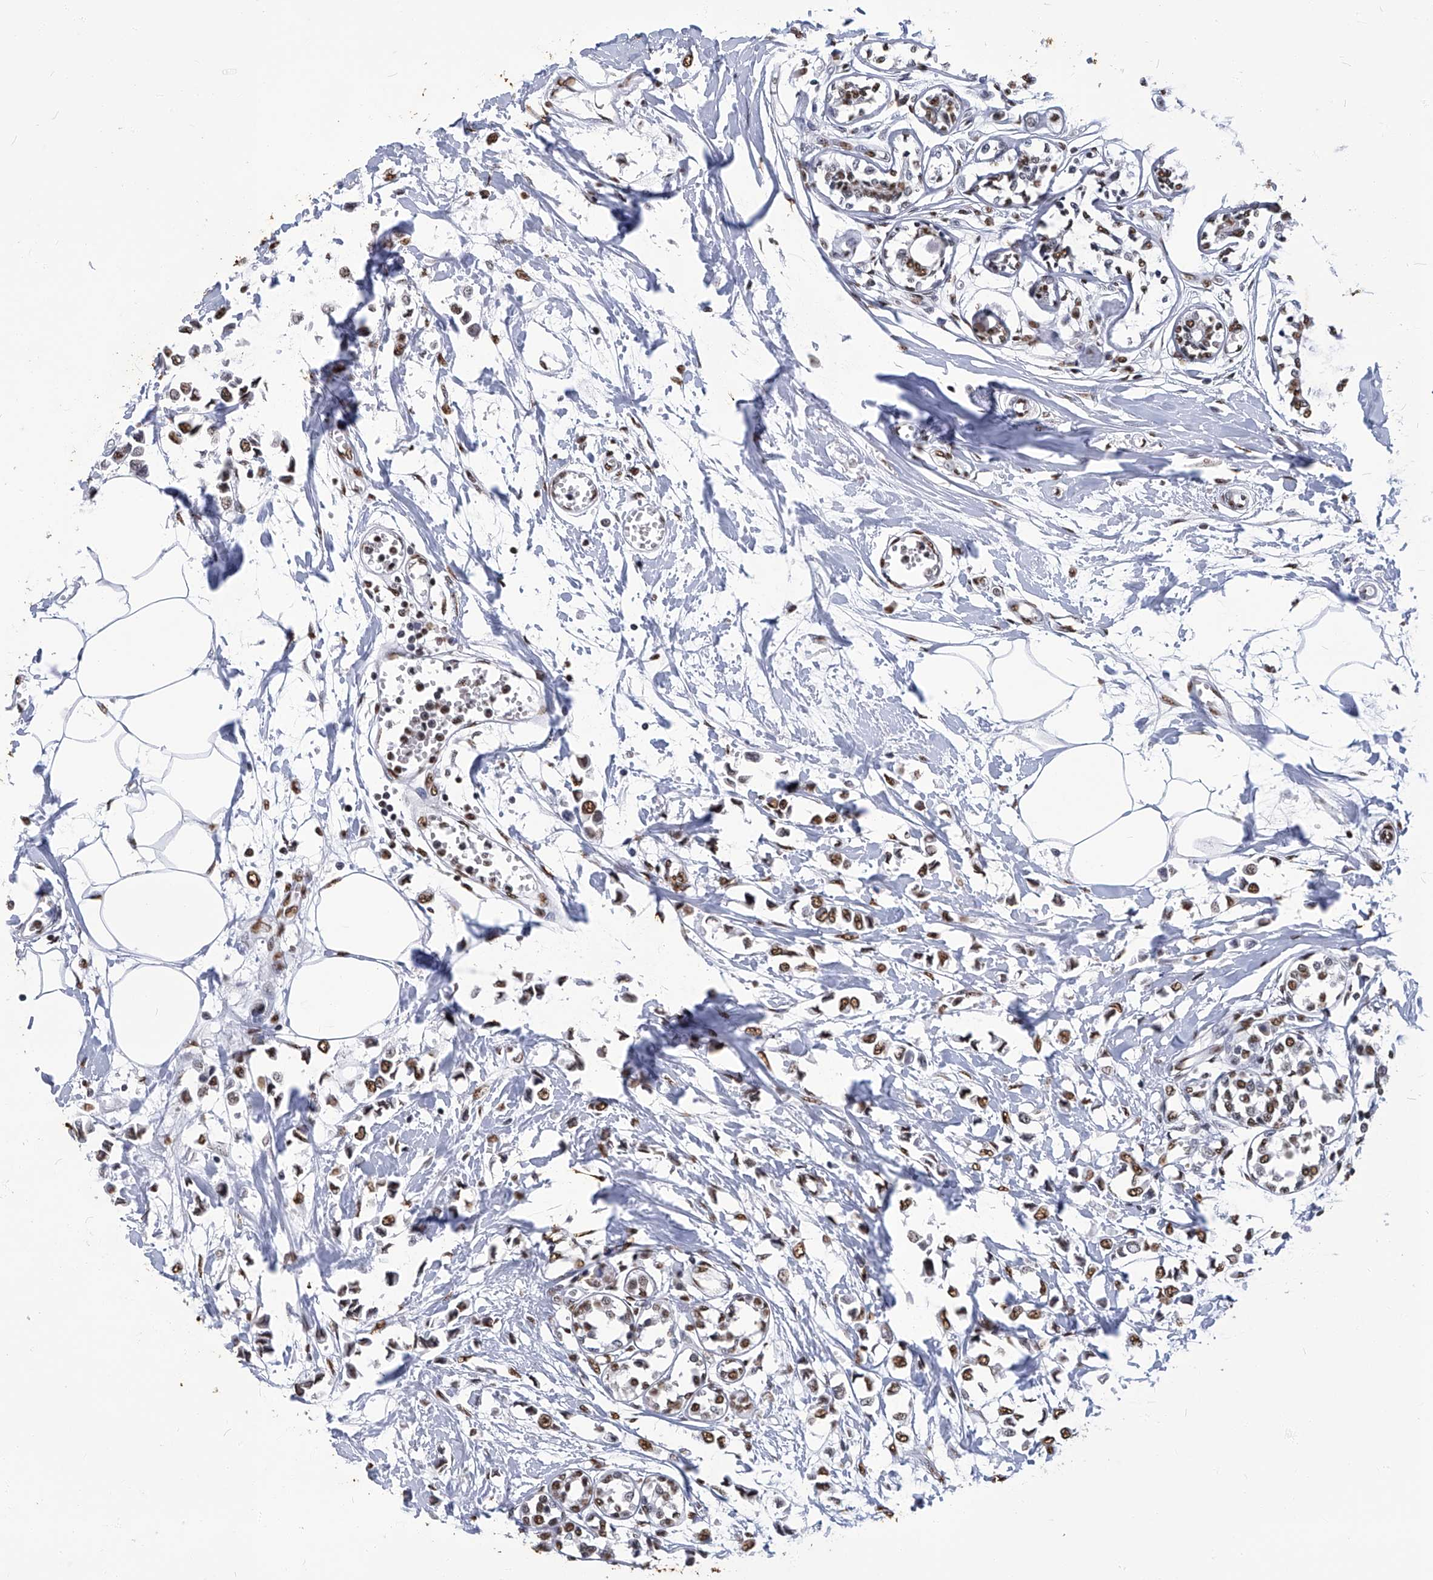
{"staining": {"intensity": "moderate", "quantity": ">75%", "location": "nuclear"}, "tissue": "breast cancer", "cell_type": "Tumor cells", "image_type": "cancer", "snomed": [{"axis": "morphology", "description": "Lobular carcinoma"}, {"axis": "topography", "description": "Breast"}], "caption": "Breast cancer stained with a brown dye displays moderate nuclear positive staining in about >75% of tumor cells.", "gene": "HBP1", "patient": {"sex": "female", "age": 51}}